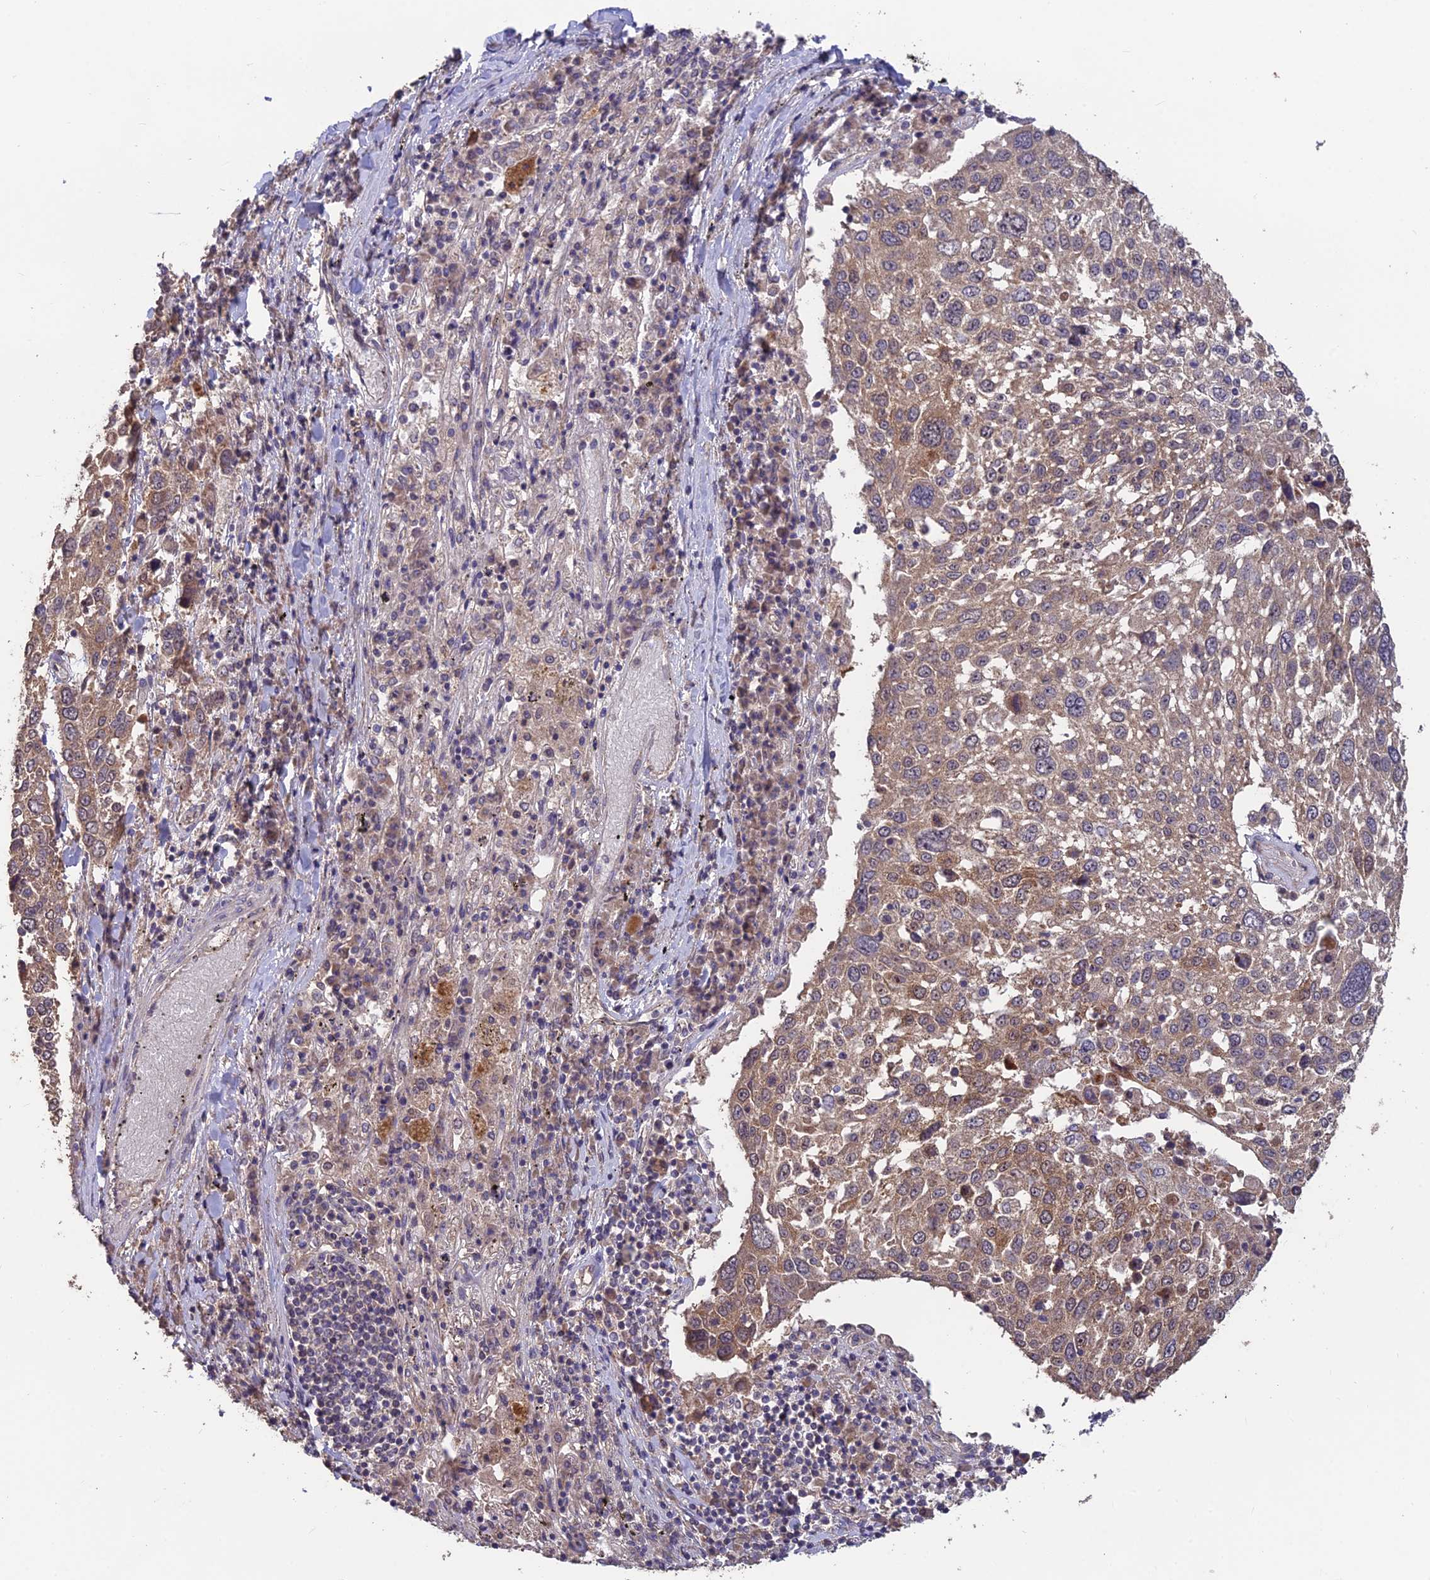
{"staining": {"intensity": "moderate", "quantity": ">75%", "location": "cytoplasmic/membranous"}, "tissue": "lung cancer", "cell_type": "Tumor cells", "image_type": "cancer", "snomed": [{"axis": "morphology", "description": "Squamous cell carcinoma, NOS"}, {"axis": "topography", "description": "Lung"}], "caption": "Immunohistochemistry (IHC) staining of lung cancer (squamous cell carcinoma), which shows medium levels of moderate cytoplasmic/membranous positivity in about >75% of tumor cells indicating moderate cytoplasmic/membranous protein positivity. The staining was performed using DAB (3,3'-diaminobenzidine) (brown) for protein detection and nuclei were counterstained in hematoxylin (blue).", "gene": "SHISA5", "patient": {"sex": "male", "age": 65}}